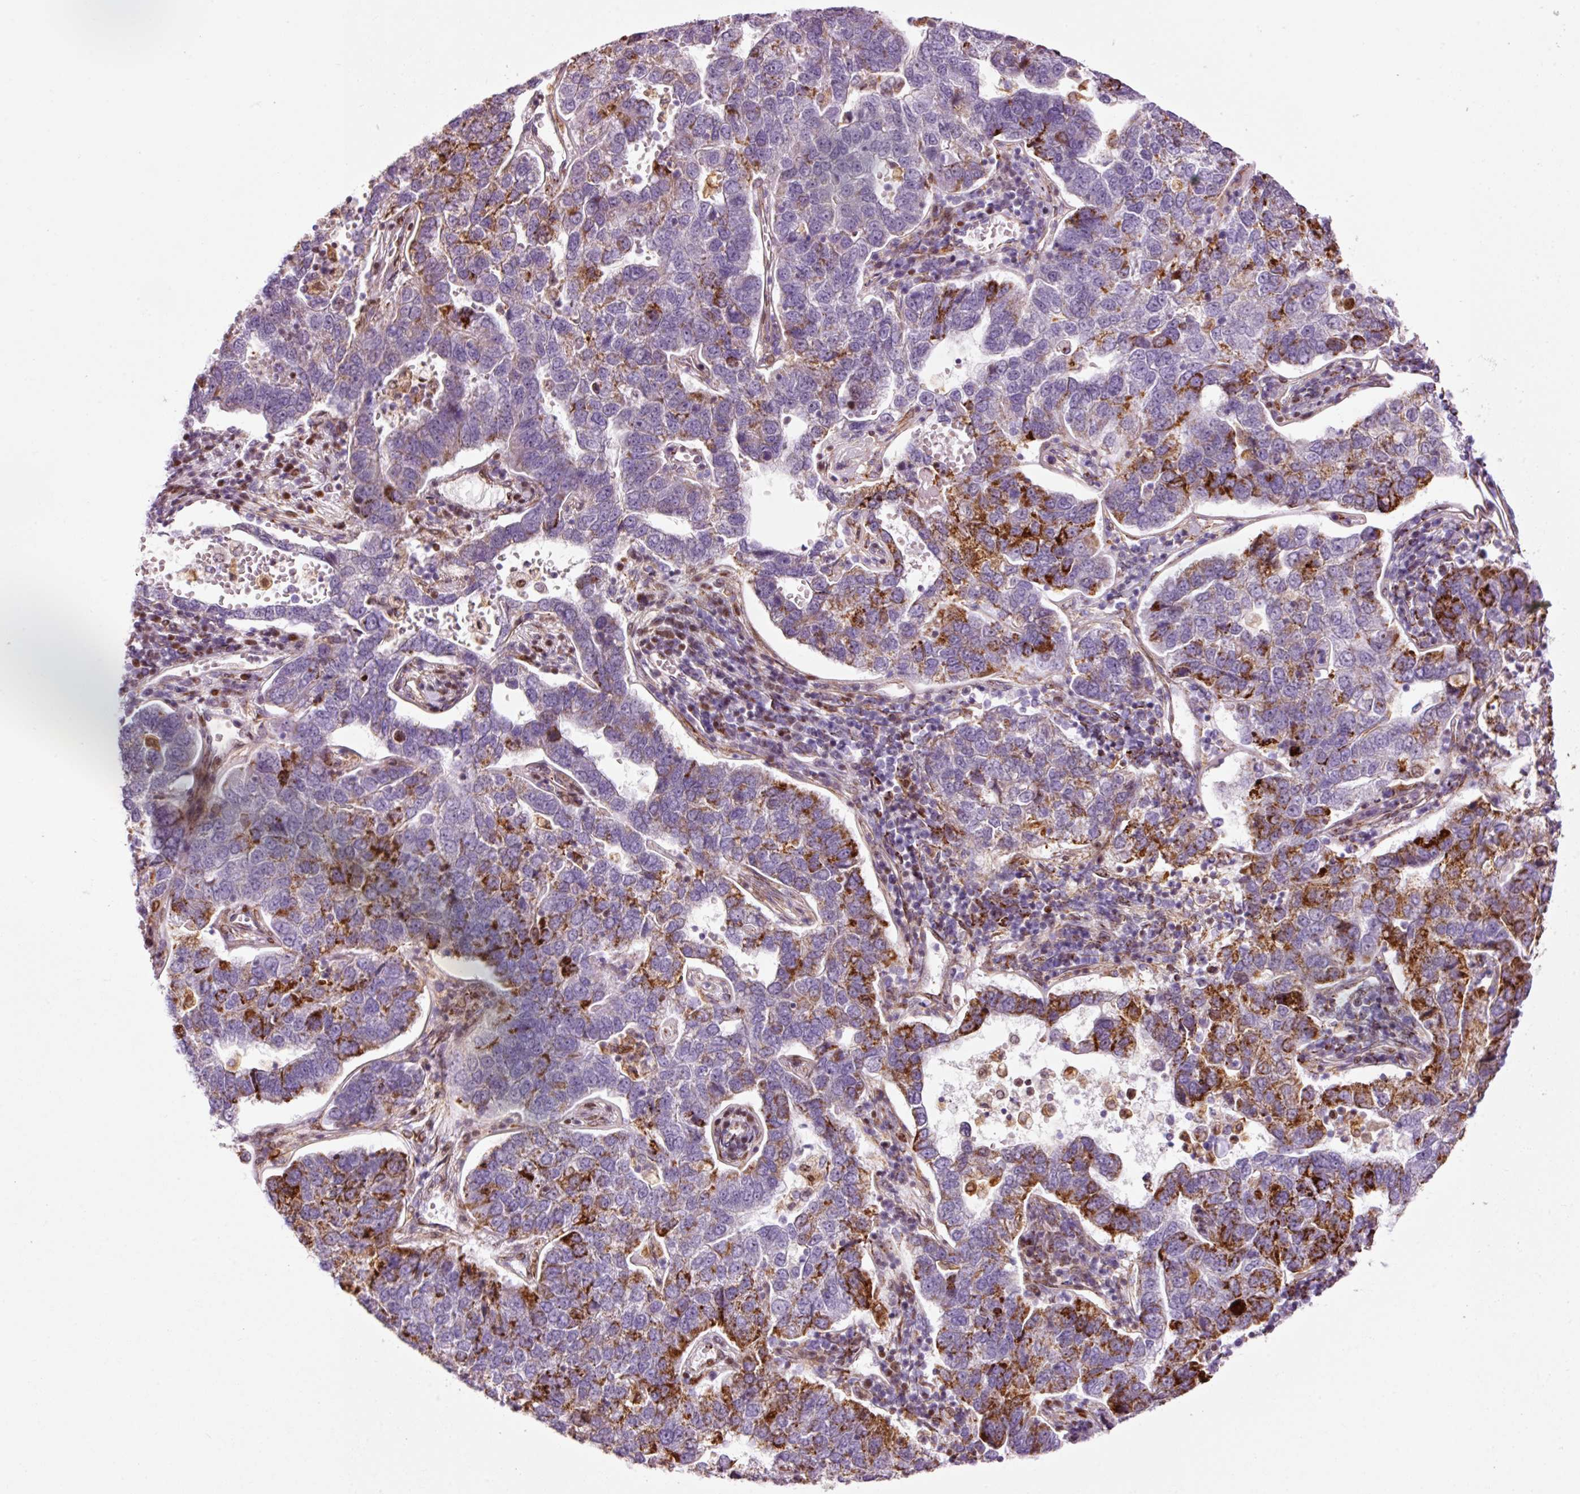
{"staining": {"intensity": "strong", "quantity": "25%-75%", "location": "cytoplasmic/membranous"}, "tissue": "pancreatic cancer", "cell_type": "Tumor cells", "image_type": "cancer", "snomed": [{"axis": "morphology", "description": "Adenocarcinoma, NOS"}, {"axis": "topography", "description": "Pancreas"}], "caption": "Pancreatic adenocarcinoma stained with a brown dye exhibits strong cytoplasmic/membranous positive staining in approximately 25%-75% of tumor cells.", "gene": "ANKRD20A1", "patient": {"sex": "female", "age": 61}}